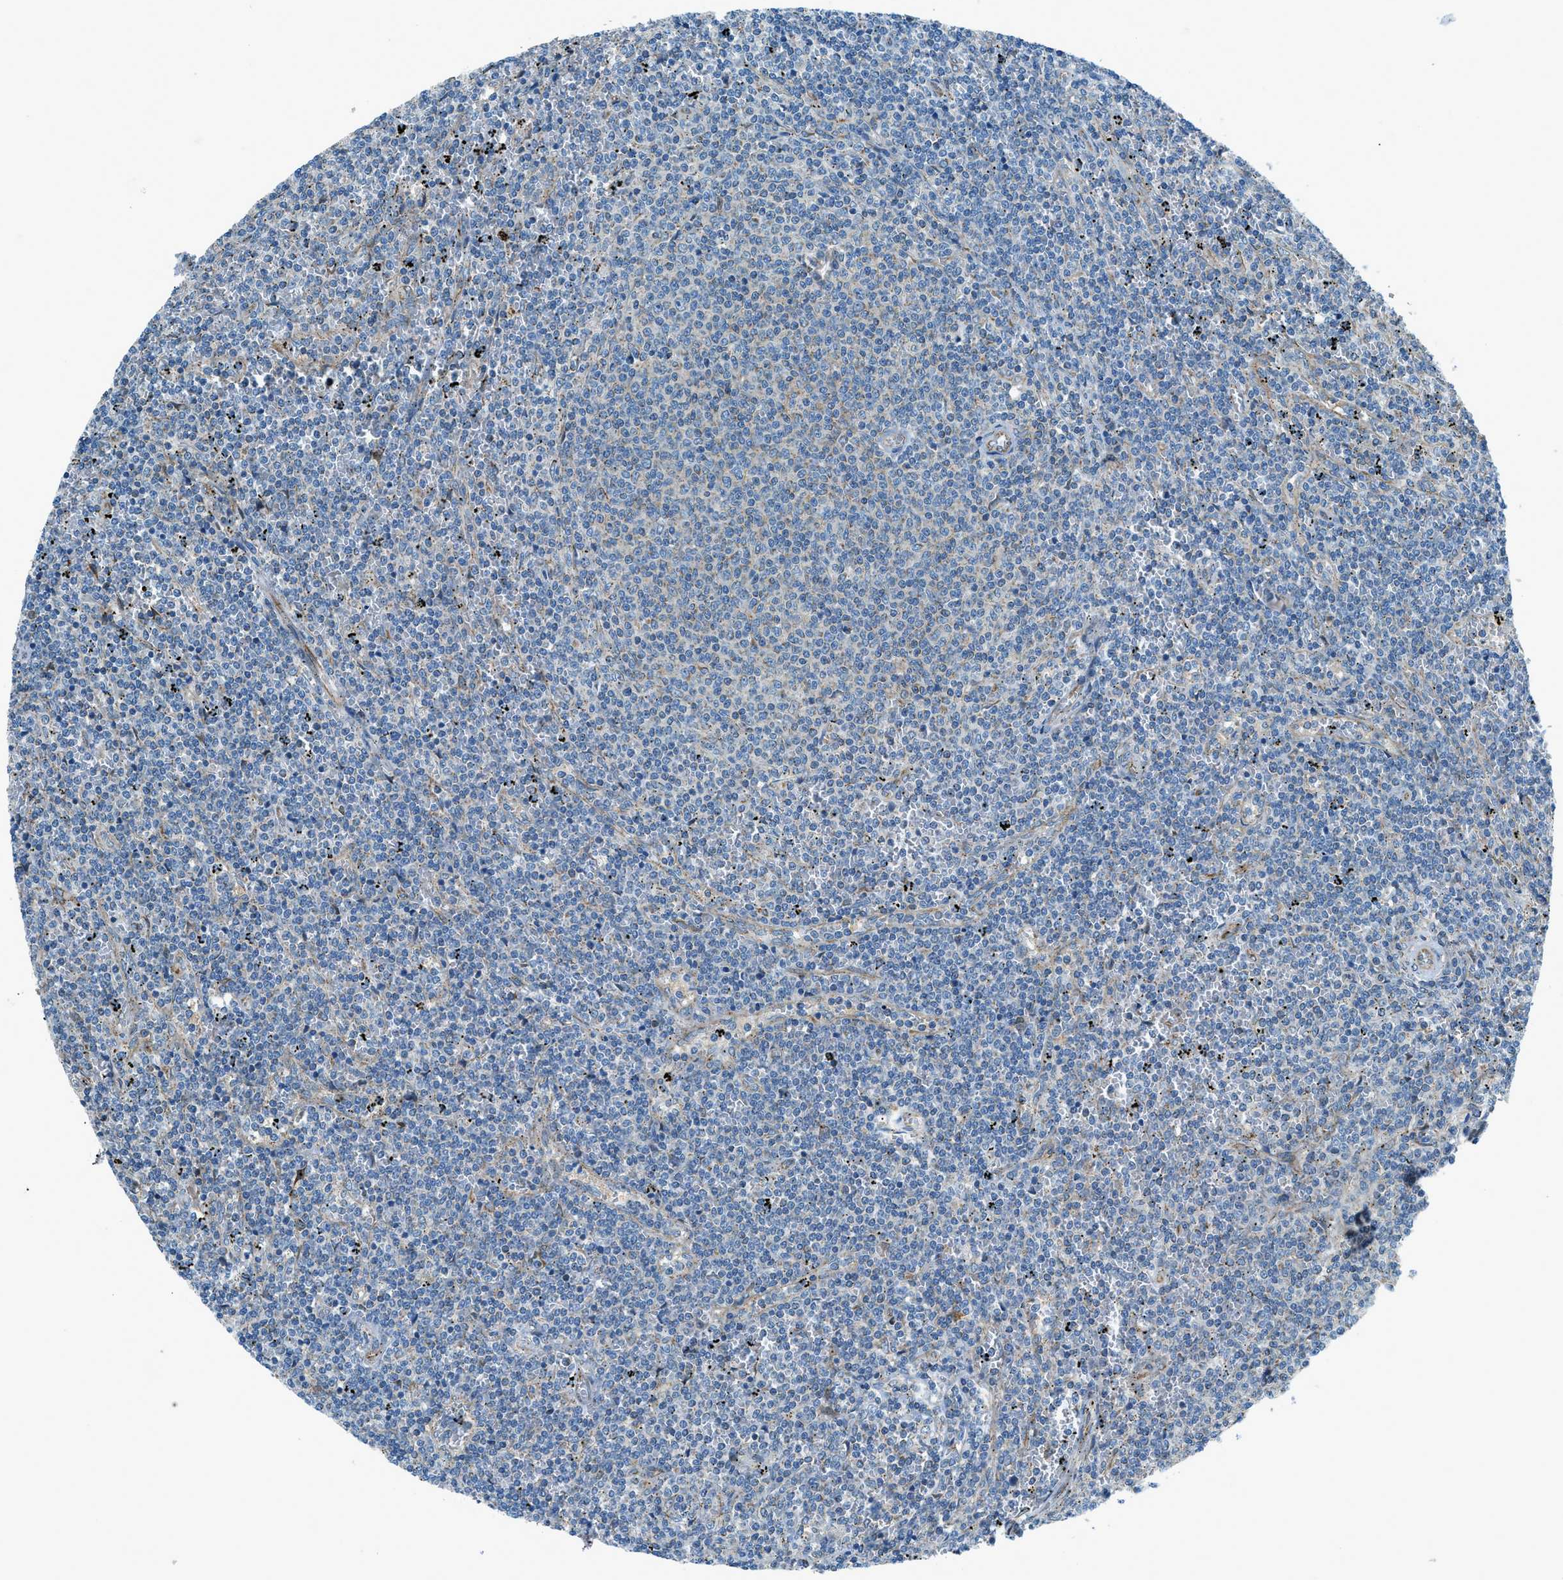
{"staining": {"intensity": "negative", "quantity": "none", "location": "none"}, "tissue": "lymphoma", "cell_type": "Tumor cells", "image_type": "cancer", "snomed": [{"axis": "morphology", "description": "Malignant lymphoma, non-Hodgkin's type, Low grade"}, {"axis": "topography", "description": "Spleen"}], "caption": "DAB (3,3'-diaminobenzidine) immunohistochemical staining of human lymphoma shows no significant positivity in tumor cells.", "gene": "PIGG", "patient": {"sex": "female", "age": 50}}